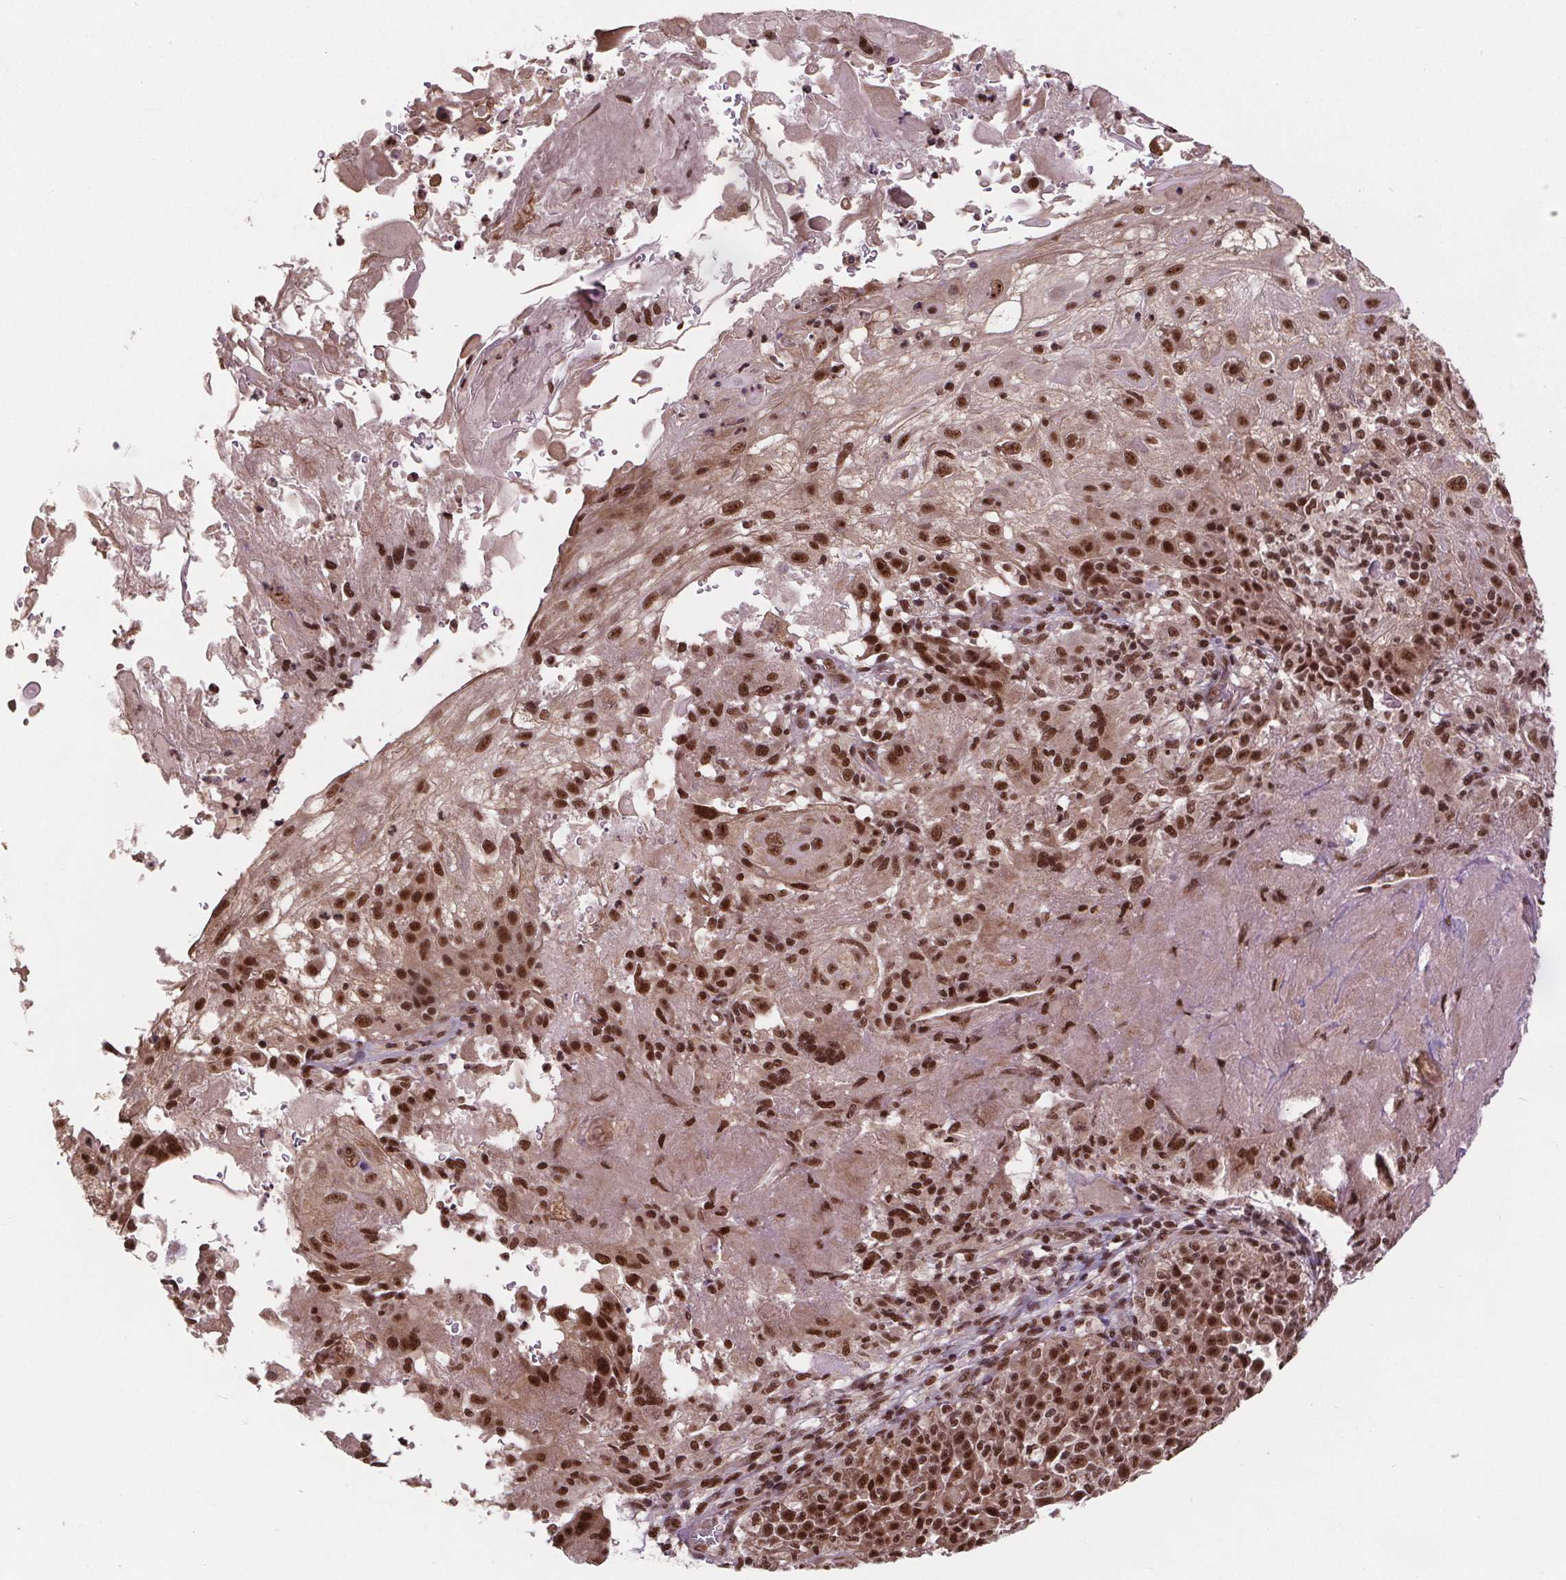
{"staining": {"intensity": "moderate", "quantity": ">75%", "location": "nuclear"}, "tissue": "skin cancer", "cell_type": "Tumor cells", "image_type": "cancer", "snomed": [{"axis": "morphology", "description": "Normal tissue, NOS"}, {"axis": "morphology", "description": "Squamous cell carcinoma, NOS"}, {"axis": "topography", "description": "Skin"}], "caption": "Protein expression analysis of squamous cell carcinoma (skin) exhibits moderate nuclear positivity in approximately >75% of tumor cells.", "gene": "JARID2", "patient": {"sex": "female", "age": 83}}